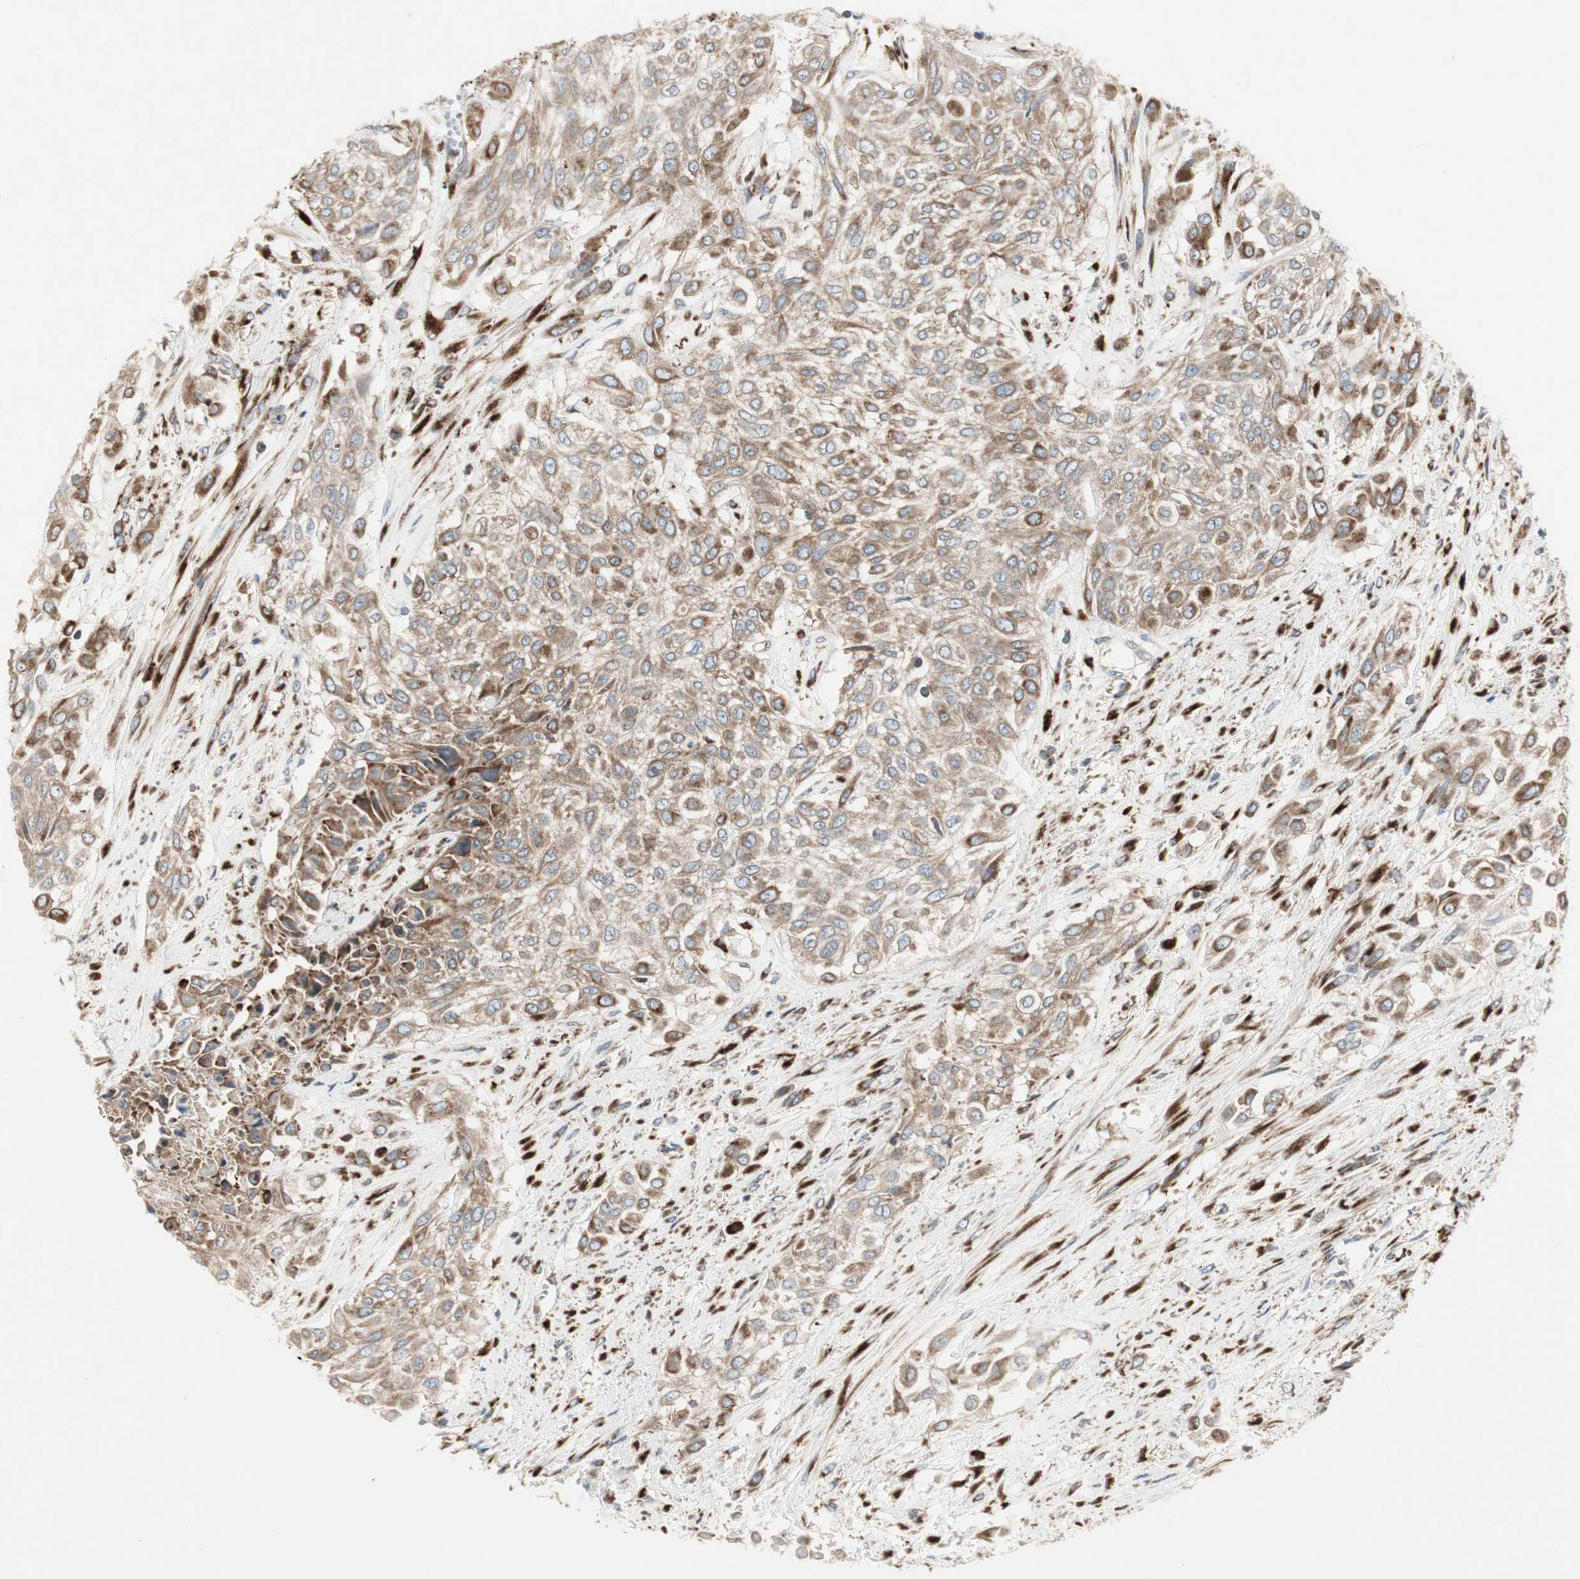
{"staining": {"intensity": "moderate", "quantity": ">75%", "location": "cytoplasmic/membranous"}, "tissue": "urothelial cancer", "cell_type": "Tumor cells", "image_type": "cancer", "snomed": [{"axis": "morphology", "description": "Urothelial carcinoma, High grade"}, {"axis": "topography", "description": "Urinary bladder"}], "caption": "Moderate cytoplasmic/membranous expression is seen in about >75% of tumor cells in high-grade urothelial carcinoma. The staining is performed using DAB (3,3'-diaminobenzidine) brown chromogen to label protein expression. The nuclei are counter-stained blue using hematoxylin.", "gene": "H6PD", "patient": {"sex": "male", "age": 57}}